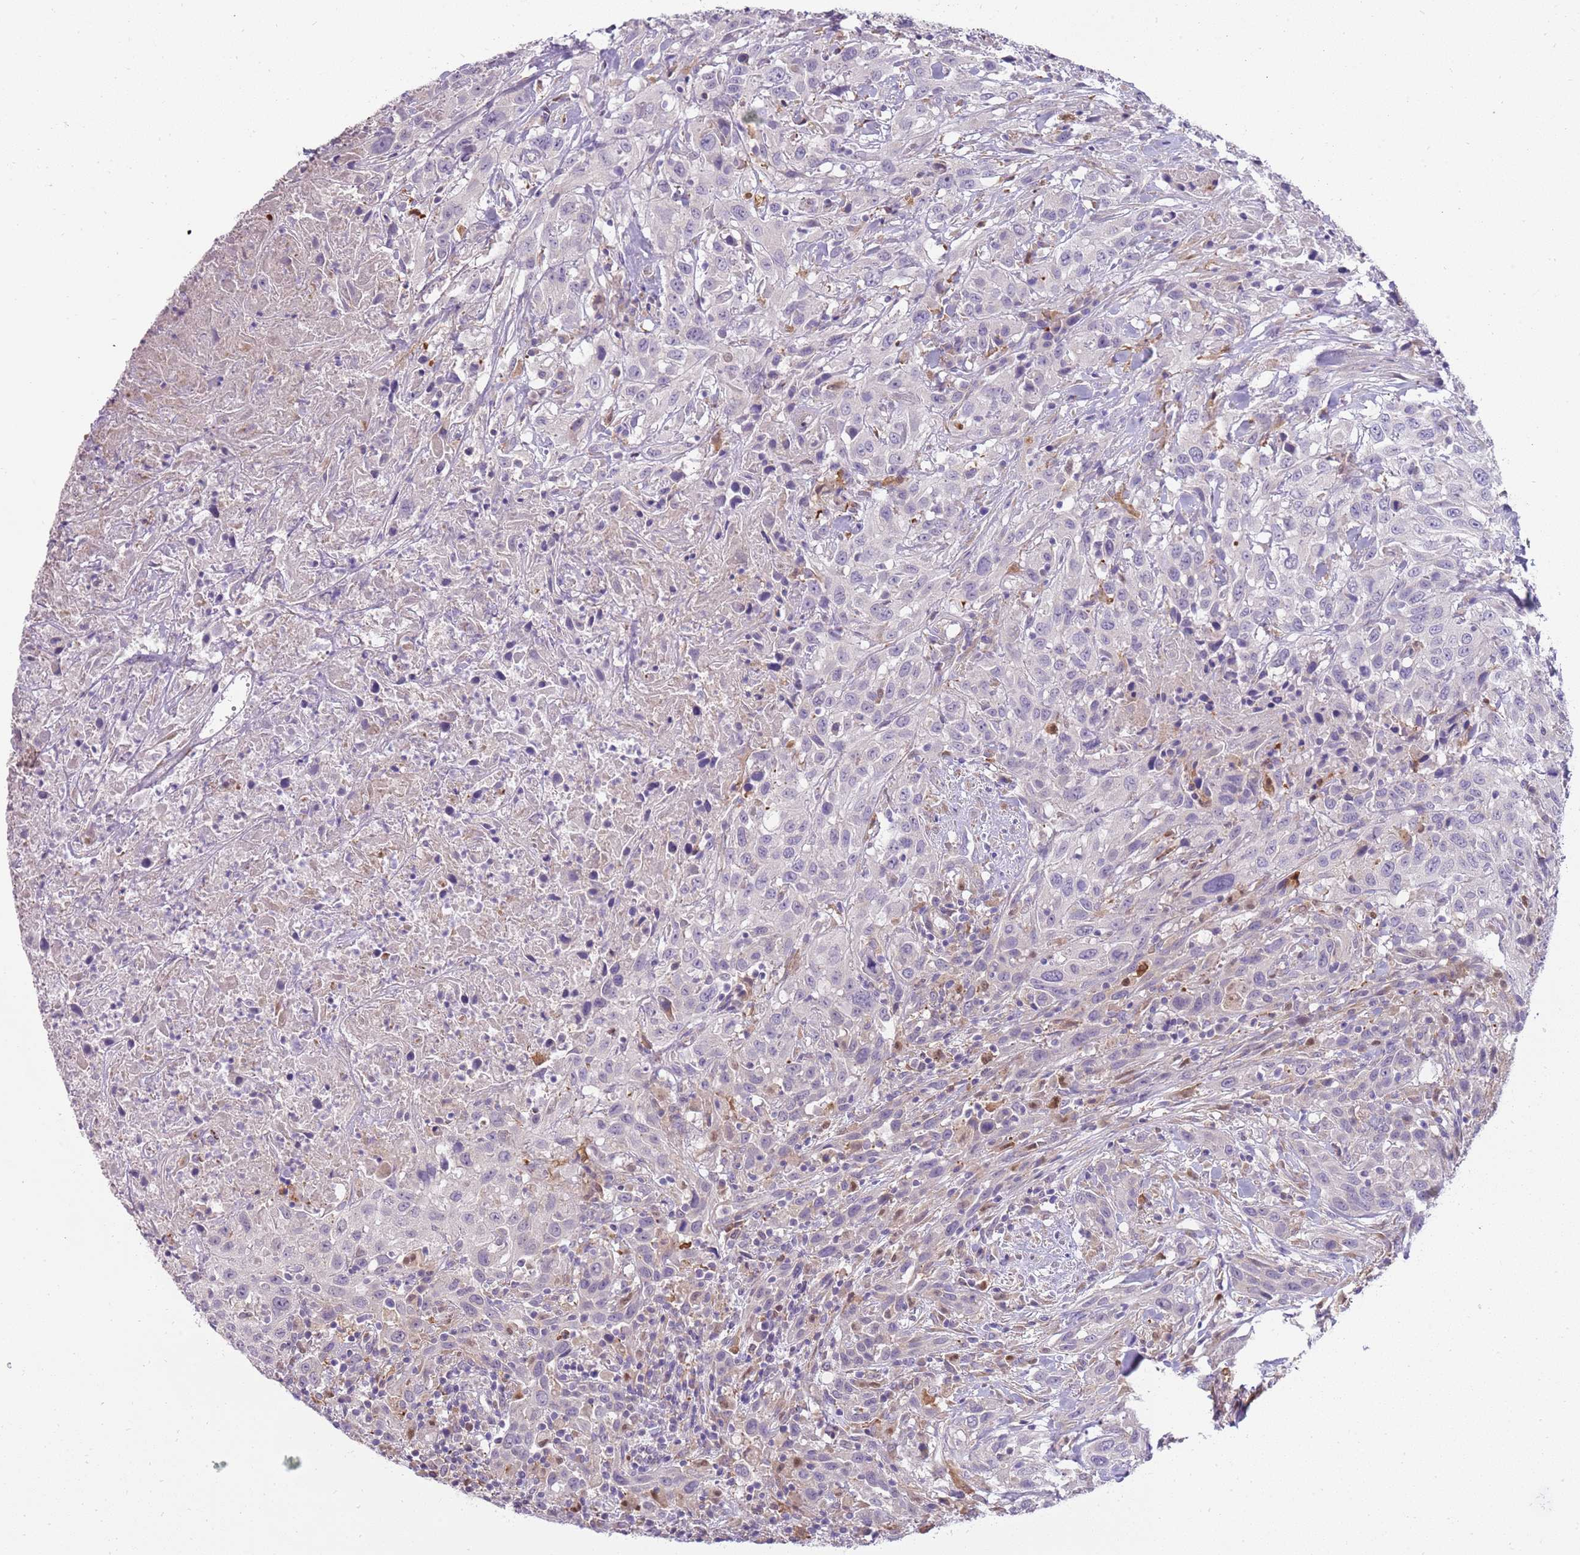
{"staining": {"intensity": "negative", "quantity": "none", "location": "none"}, "tissue": "urothelial cancer", "cell_type": "Tumor cells", "image_type": "cancer", "snomed": [{"axis": "morphology", "description": "Urothelial carcinoma, High grade"}, {"axis": "topography", "description": "Urinary bladder"}], "caption": "Human urothelial cancer stained for a protein using IHC shows no positivity in tumor cells.", "gene": "DIPK1C", "patient": {"sex": "male", "age": 61}}